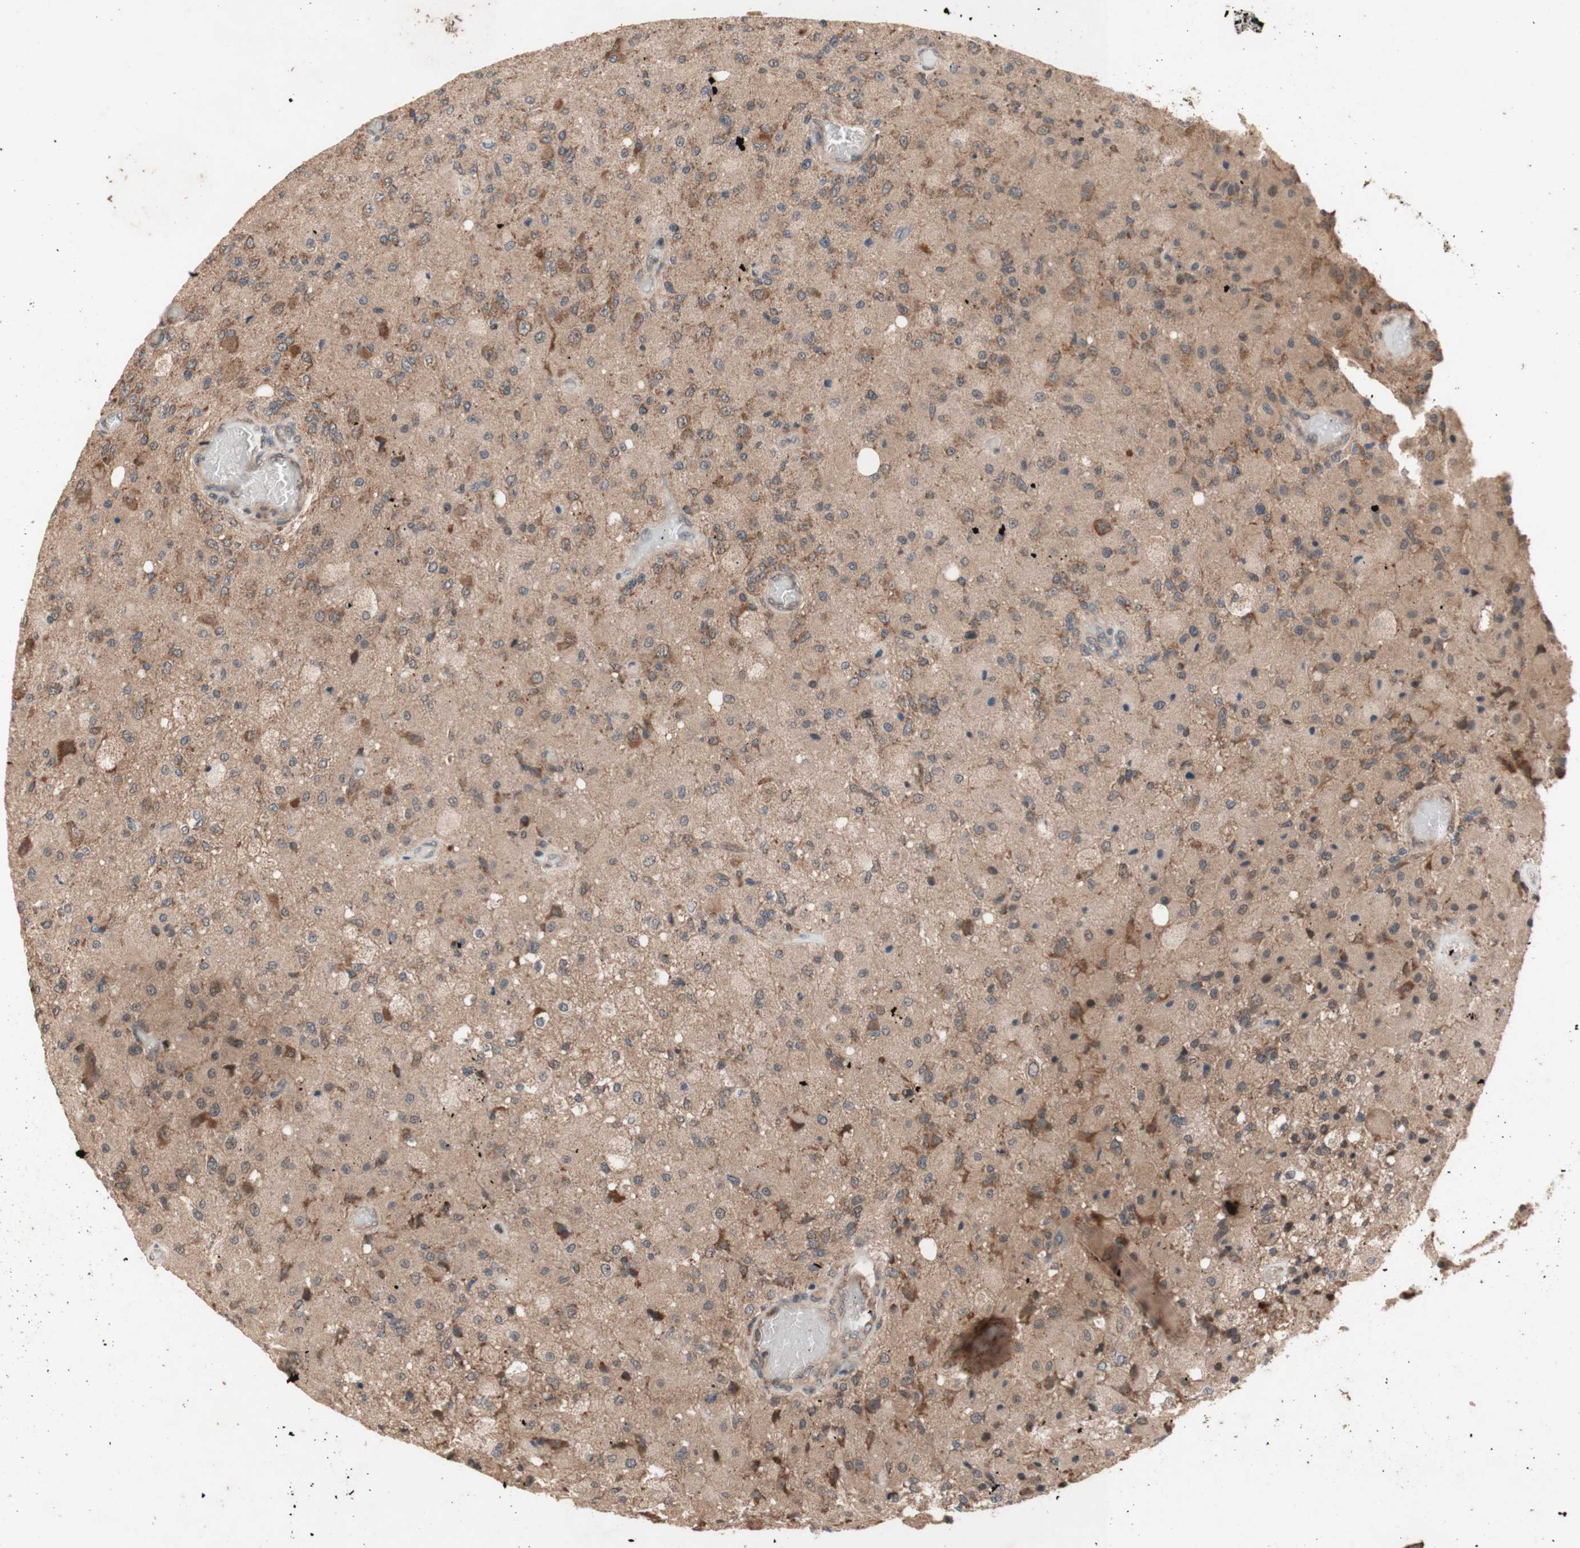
{"staining": {"intensity": "moderate", "quantity": "25%-75%", "location": "cytoplasmic/membranous"}, "tissue": "glioma", "cell_type": "Tumor cells", "image_type": "cancer", "snomed": [{"axis": "morphology", "description": "Normal tissue, NOS"}, {"axis": "morphology", "description": "Glioma, malignant, High grade"}, {"axis": "topography", "description": "Cerebral cortex"}], "caption": "Glioma stained with a brown dye displays moderate cytoplasmic/membranous positive staining in approximately 25%-75% of tumor cells.", "gene": "DDOST", "patient": {"sex": "male", "age": 77}}